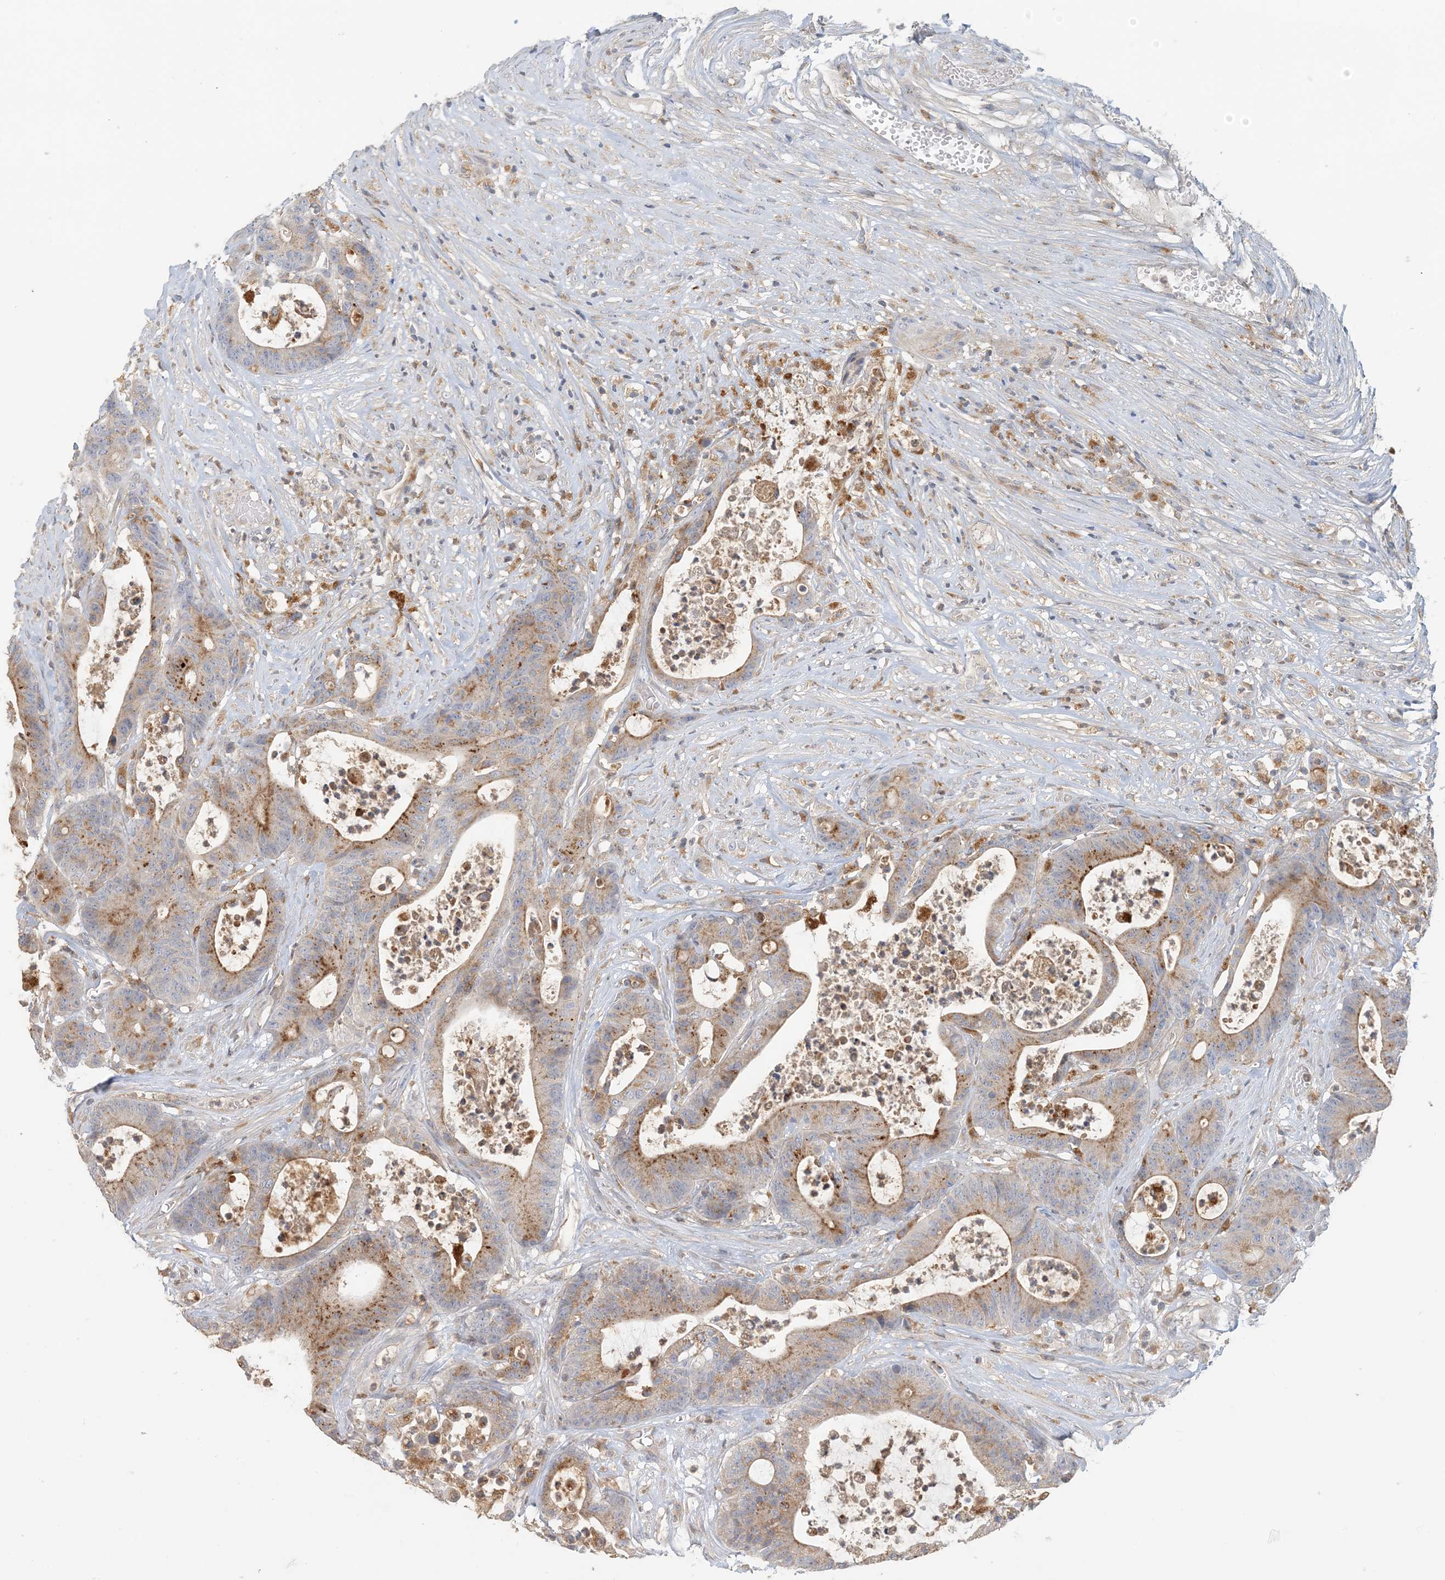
{"staining": {"intensity": "moderate", "quantity": ">75%", "location": "cytoplasmic/membranous"}, "tissue": "colorectal cancer", "cell_type": "Tumor cells", "image_type": "cancer", "snomed": [{"axis": "morphology", "description": "Adenocarcinoma, NOS"}, {"axis": "topography", "description": "Colon"}], "caption": "Colorectal cancer (adenocarcinoma) stained with a protein marker displays moderate staining in tumor cells.", "gene": "SPPL2A", "patient": {"sex": "female", "age": 84}}